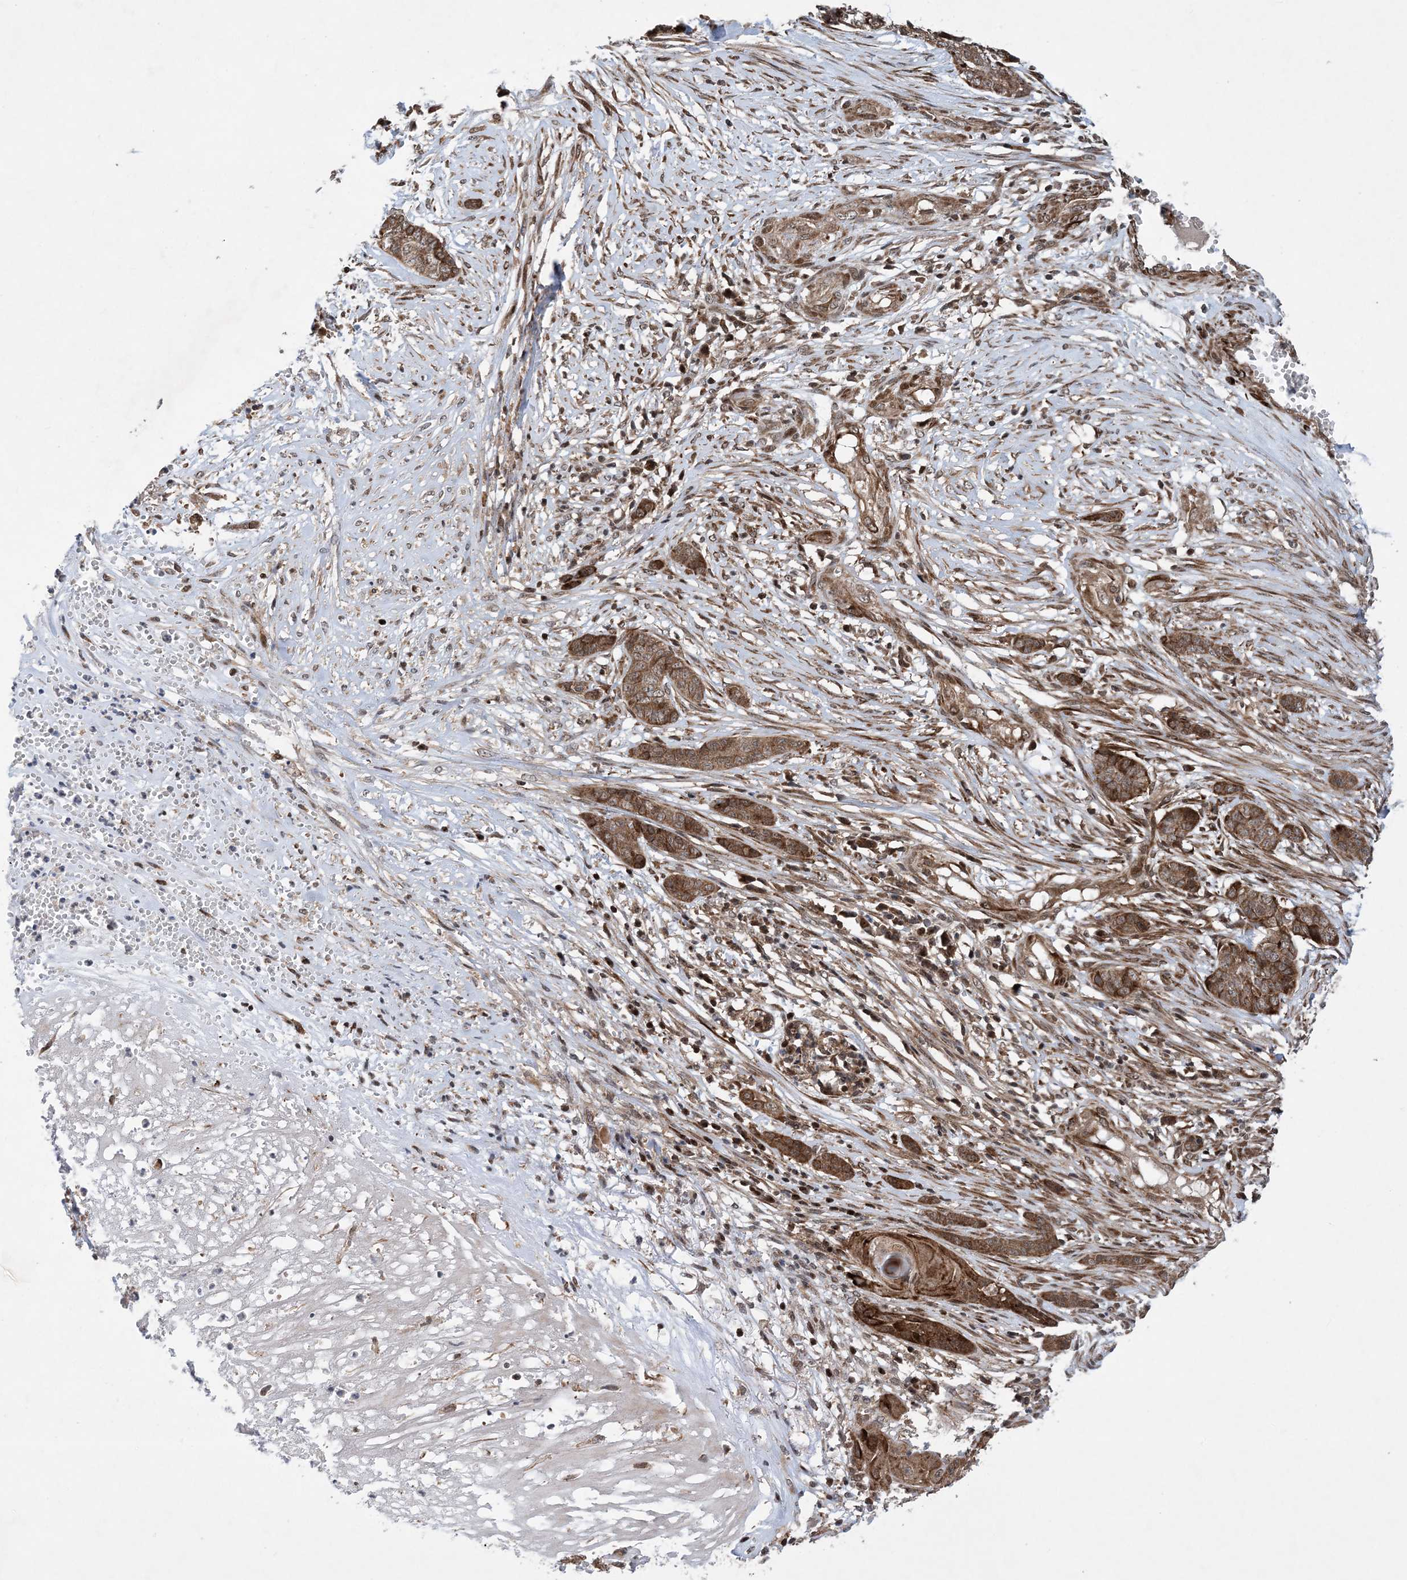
{"staining": {"intensity": "strong", "quantity": ">75%", "location": "cytoplasmic/membranous"}, "tissue": "skin cancer", "cell_type": "Tumor cells", "image_type": "cancer", "snomed": [{"axis": "morphology", "description": "Basal cell carcinoma"}, {"axis": "topography", "description": "Skin"}], "caption": "IHC (DAB) staining of skin cancer shows strong cytoplasmic/membranous protein positivity in about >75% of tumor cells. (DAB (3,3'-diaminobenzidine) IHC, brown staining for protein, blue staining for nuclei).", "gene": "HEMK1", "patient": {"sex": "female", "age": 64}}